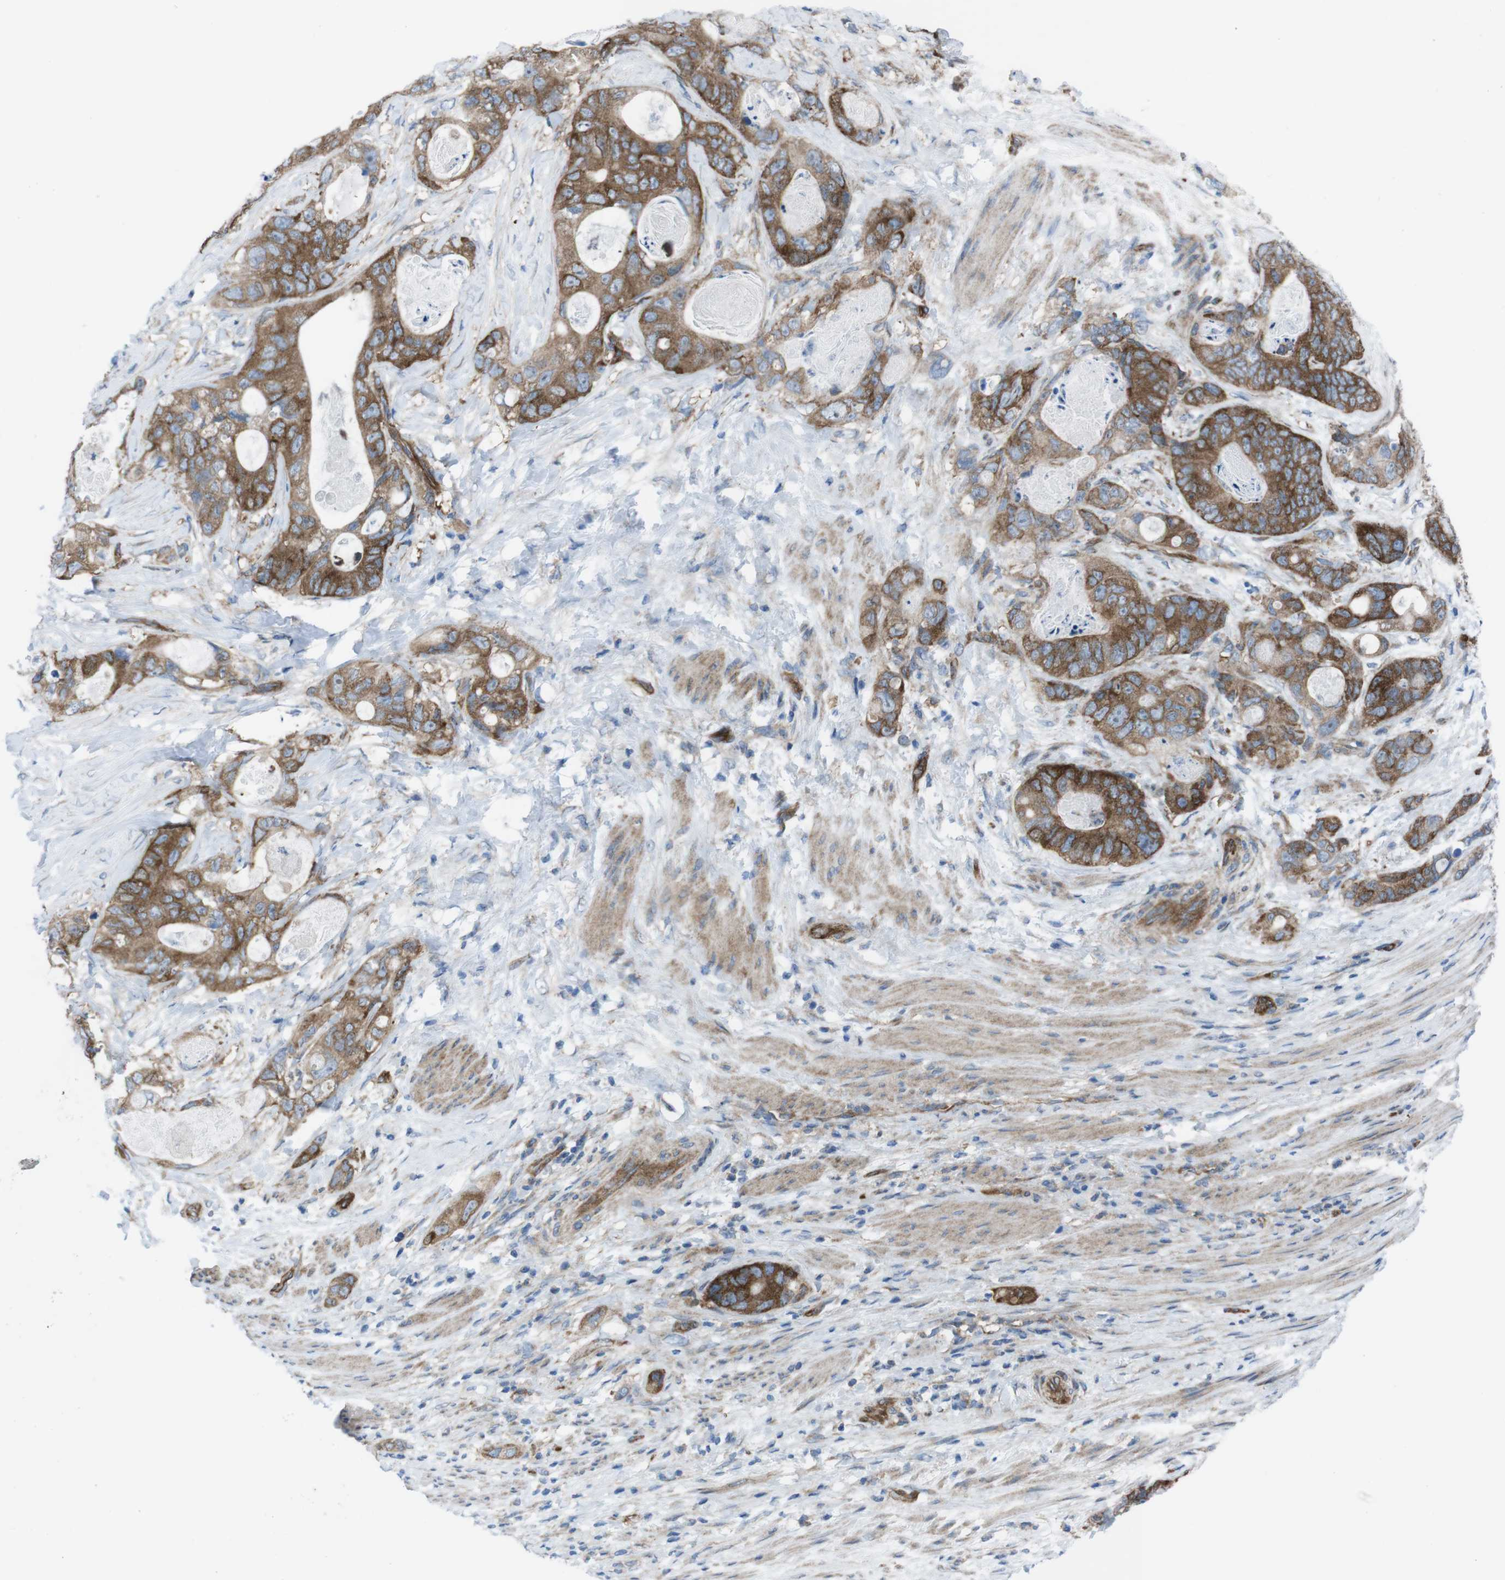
{"staining": {"intensity": "moderate", "quantity": ">75%", "location": "cytoplasmic/membranous"}, "tissue": "stomach cancer", "cell_type": "Tumor cells", "image_type": "cancer", "snomed": [{"axis": "morphology", "description": "Adenocarcinoma, NOS"}, {"axis": "topography", "description": "Stomach"}], "caption": "Adenocarcinoma (stomach) stained with IHC displays moderate cytoplasmic/membranous positivity in about >75% of tumor cells.", "gene": "DIAPH2", "patient": {"sex": "female", "age": 89}}